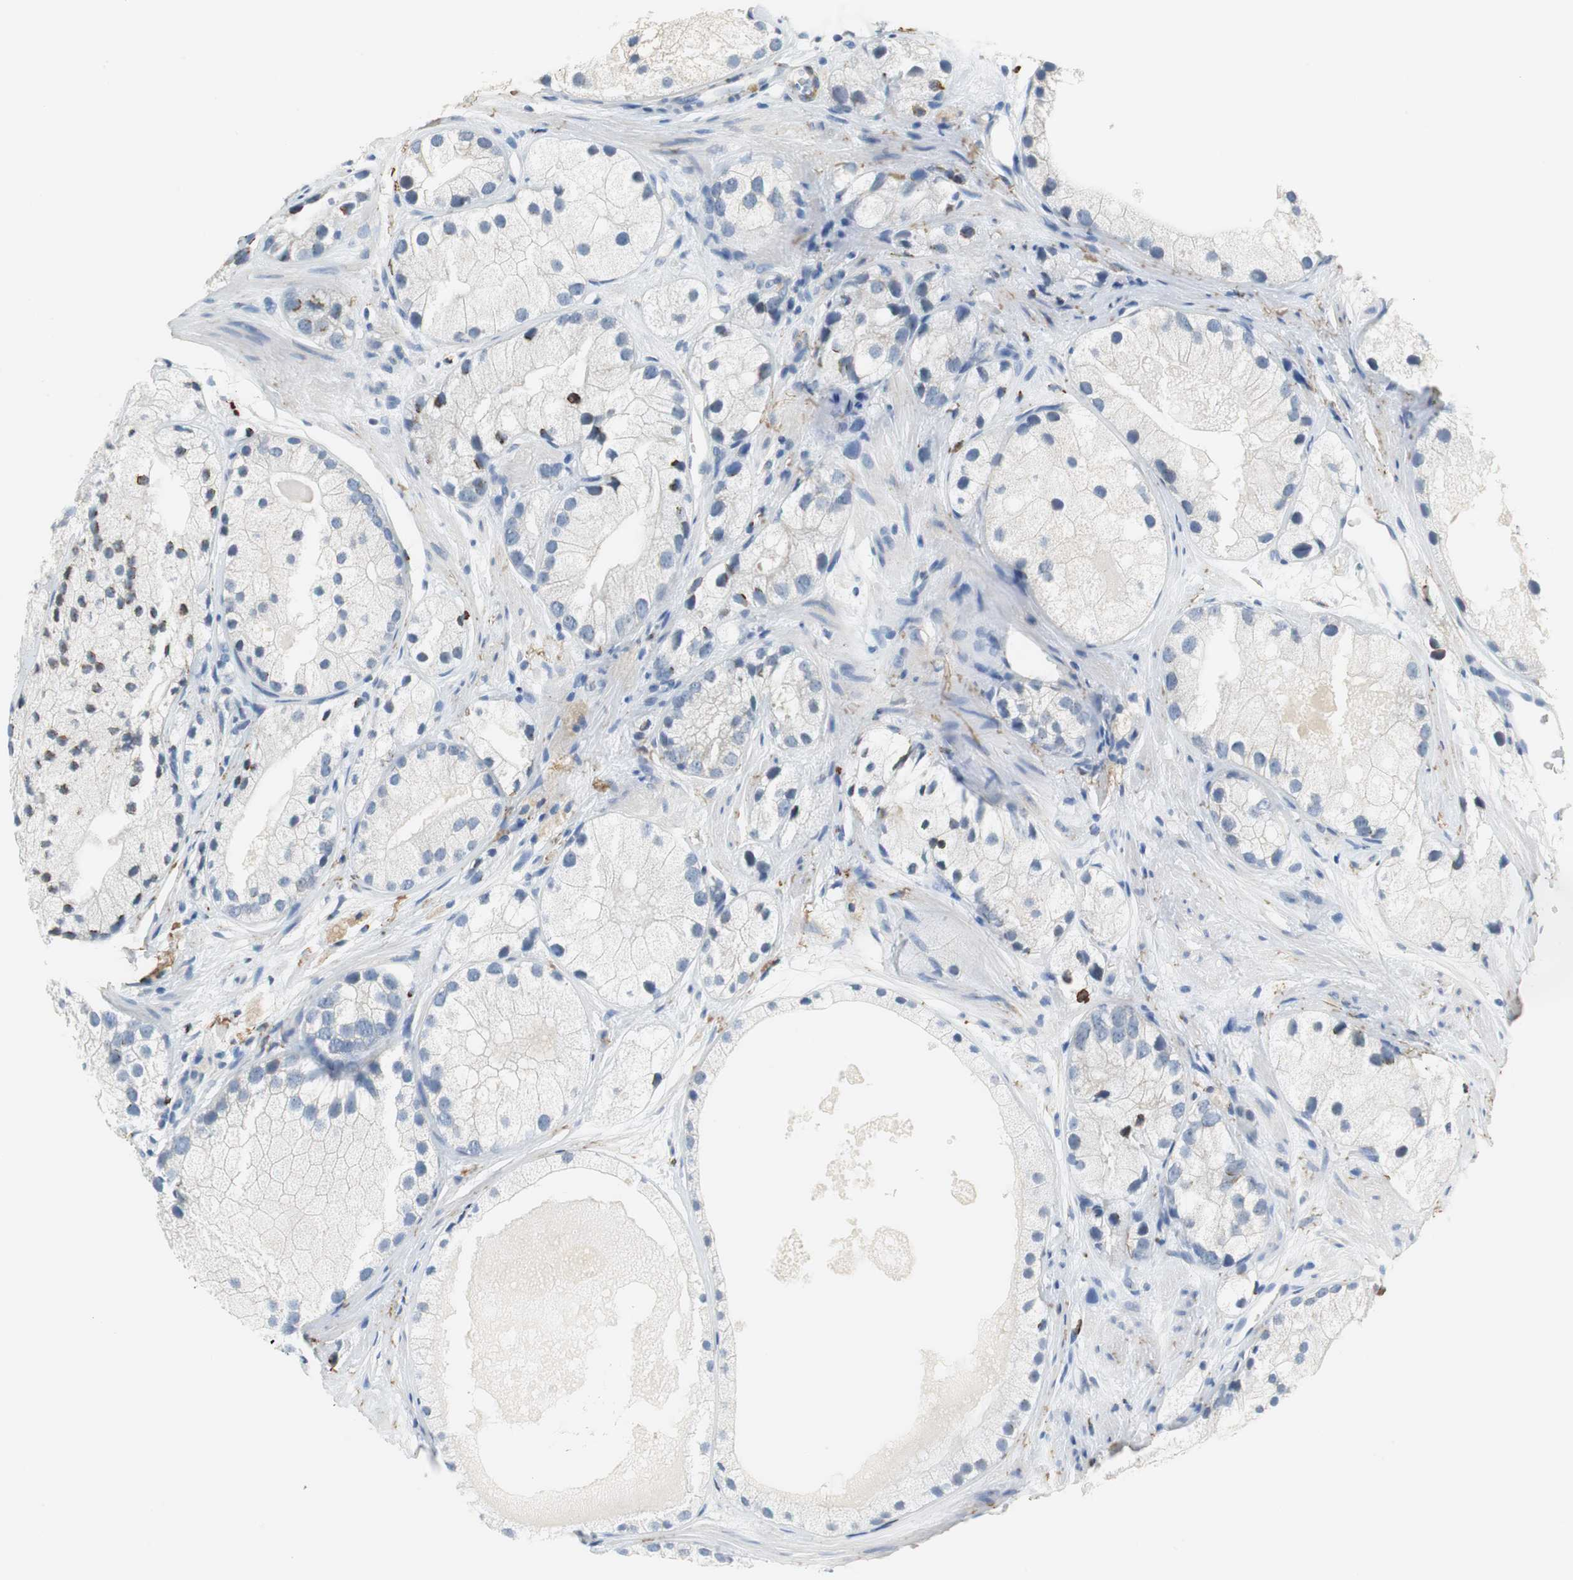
{"staining": {"intensity": "negative", "quantity": "none", "location": "none"}, "tissue": "prostate cancer", "cell_type": "Tumor cells", "image_type": "cancer", "snomed": [{"axis": "morphology", "description": "Adenocarcinoma, Low grade"}, {"axis": "topography", "description": "Prostate"}], "caption": "A histopathology image of human adenocarcinoma (low-grade) (prostate) is negative for staining in tumor cells.", "gene": "MUC7", "patient": {"sex": "male", "age": 69}}